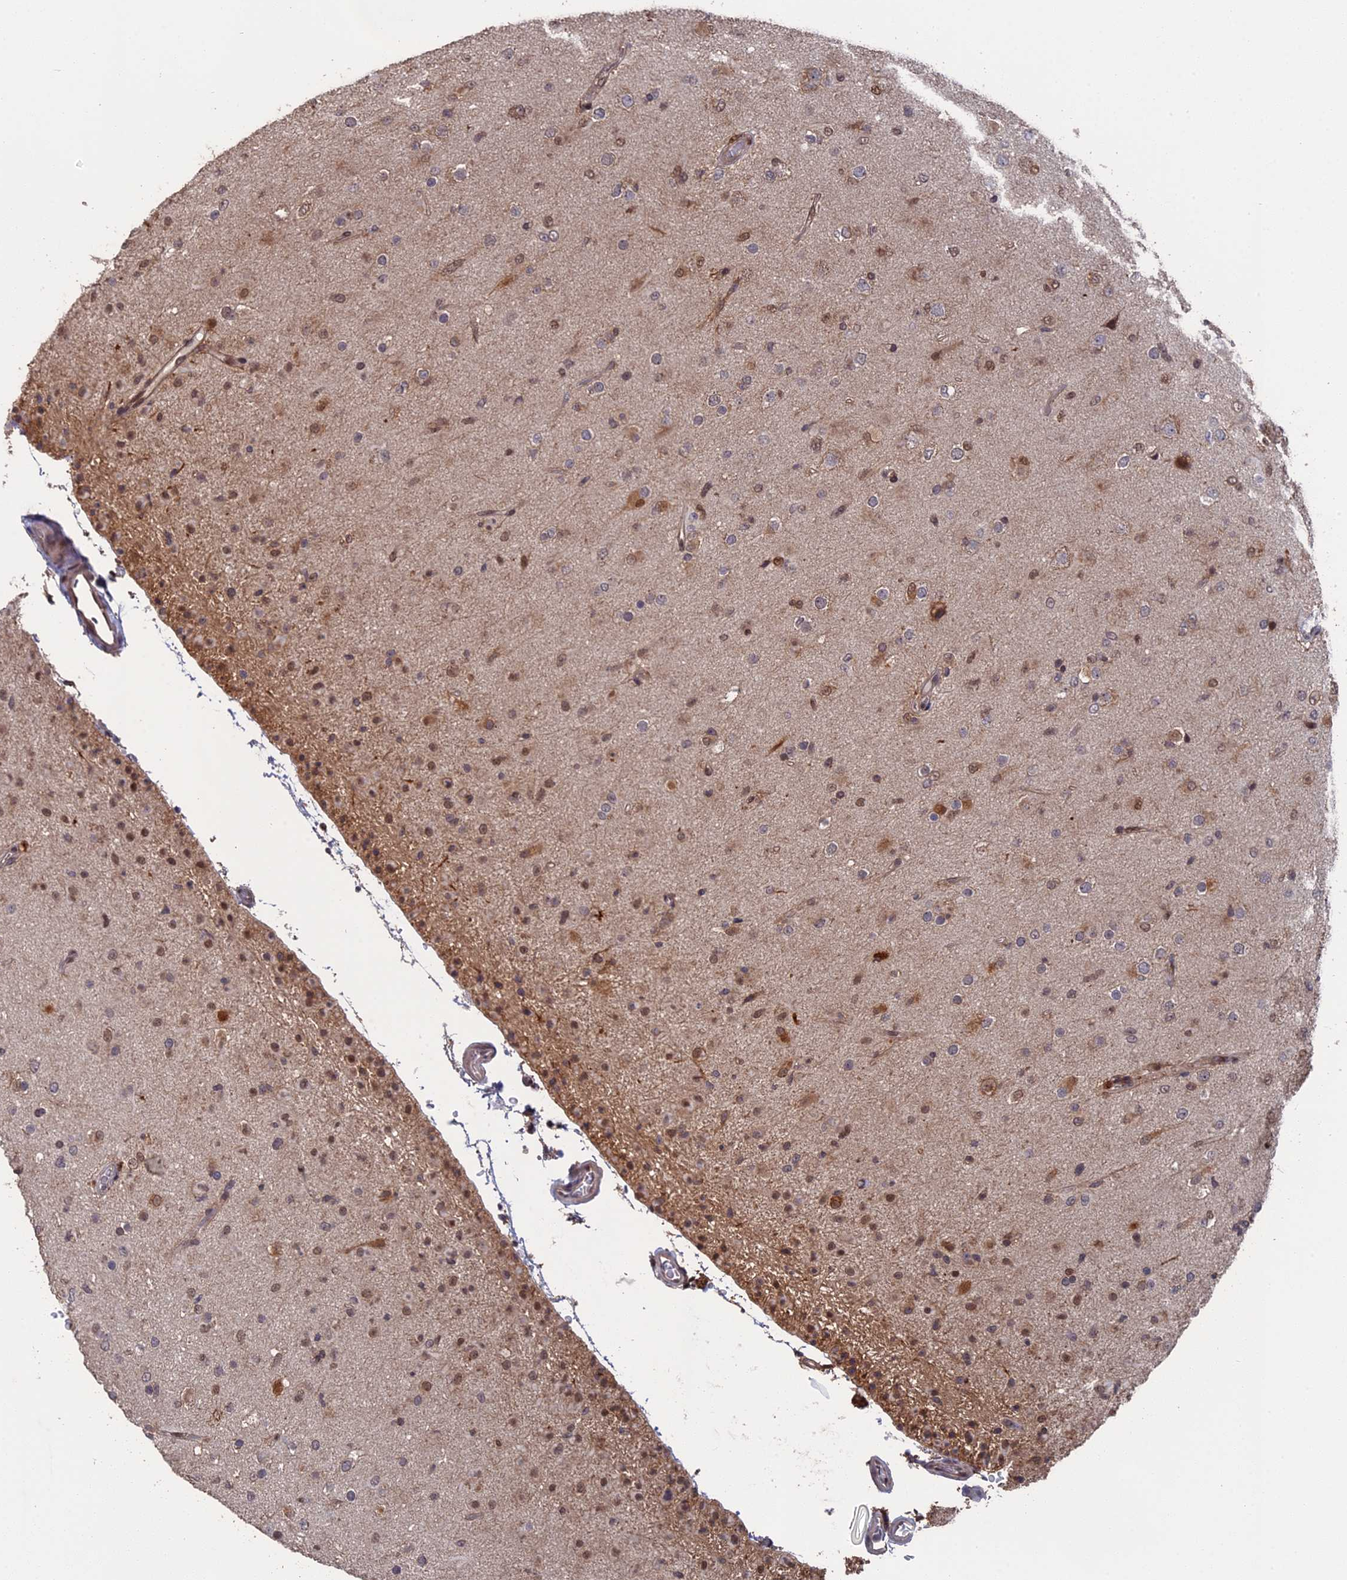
{"staining": {"intensity": "negative", "quantity": "none", "location": "none"}, "tissue": "glioma", "cell_type": "Tumor cells", "image_type": "cancer", "snomed": [{"axis": "morphology", "description": "Glioma, malignant, Low grade"}, {"axis": "topography", "description": "Brain"}], "caption": "Histopathology image shows no significant protein positivity in tumor cells of glioma.", "gene": "MYBL2", "patient": {"sex": "male", "age": 65}}